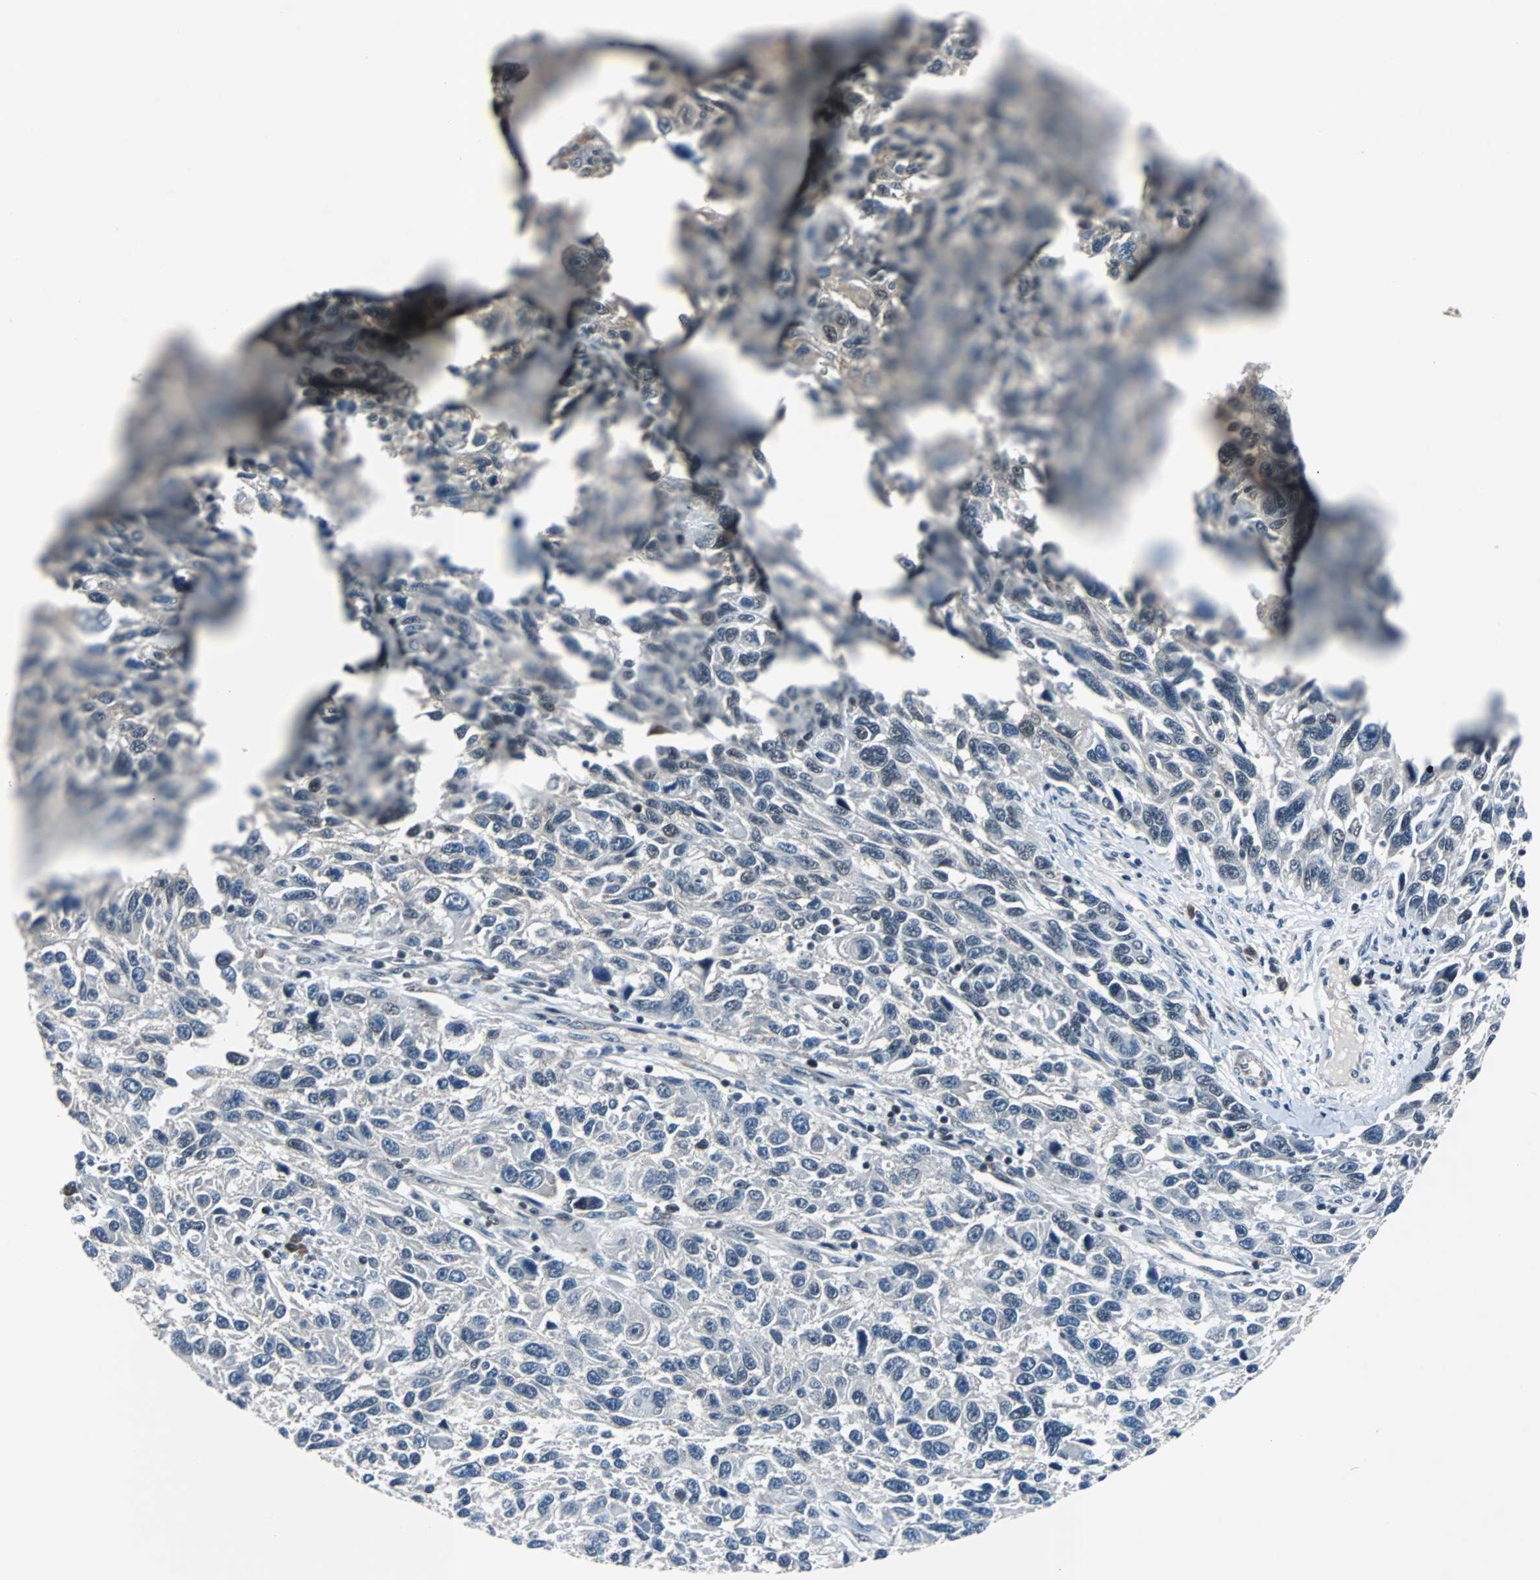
{"staining": {"intensity": "negative", "quantity": "none", "location": "none"}, "tissue": "melanoma", "cell_type": "Tumor cells", "image_type": "cancer", "snomed": [{"axis": "morphology", "description": "Malignant melanoma, NOS"}, {"axis": "topography", "description": "Skin"}], "caption": "Tumor cells show no significant staining in melanoma.", "gene": "ZHX2", "patient": {"sex": "male", "age": 53}}